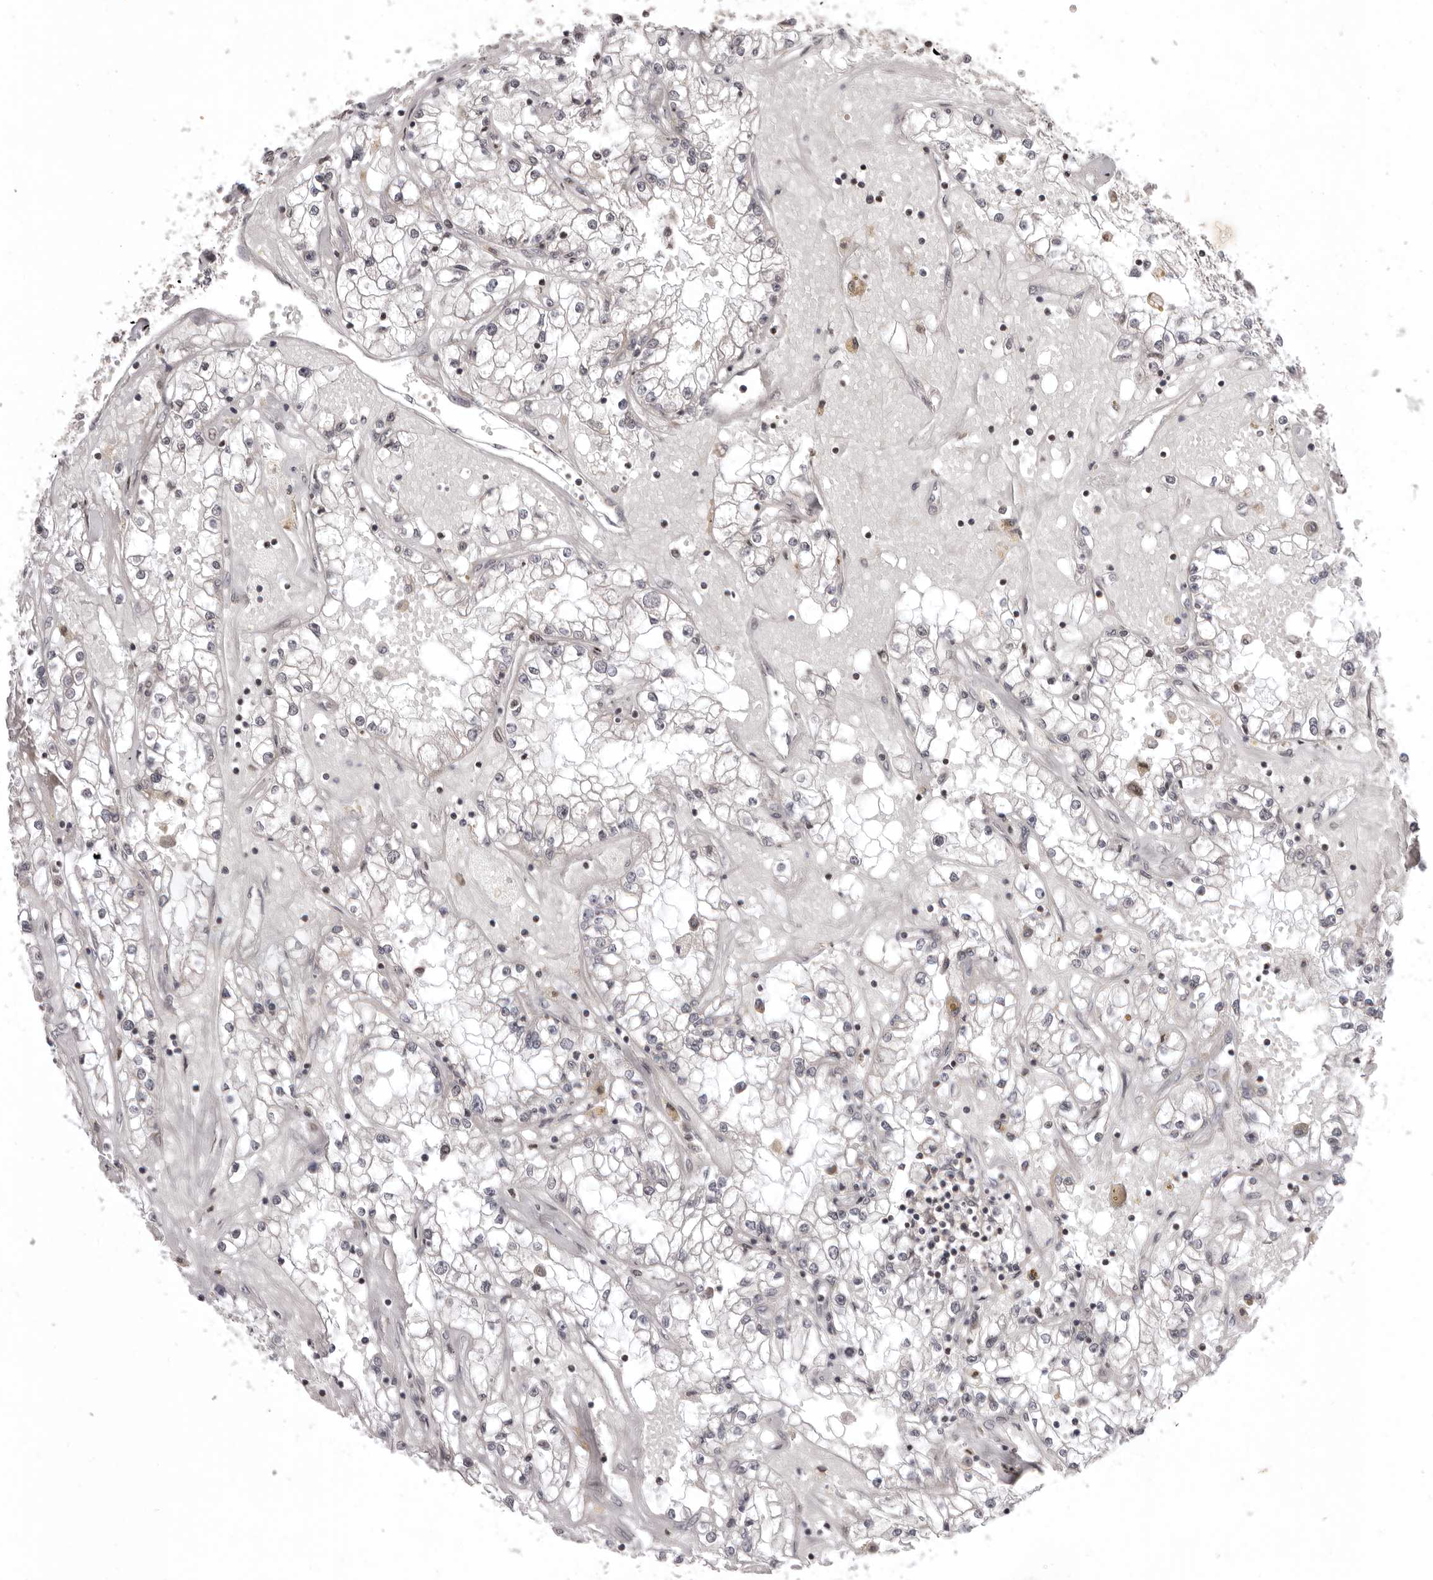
{"staining": {"intensity": "weak", "quantity": "25%-75%", "location": "nuclear"}, "tissue": "renal cancer", "cell_type": "Tumor cells", "image_type": "cancer", "snomed": [{"axis": "morphology", "description": "Adenocarcinoma, NOS"}, {"axis": "topography", "description": "Kidney"}], "caption": "Brown immunohistochemical staining in renal cancer (adenocarcinoma) shows weak nuclear staining in about 25%-75% of tumor cells.", "gene": "AZIN1", "patient": {"sex": "male", "age": 56}}